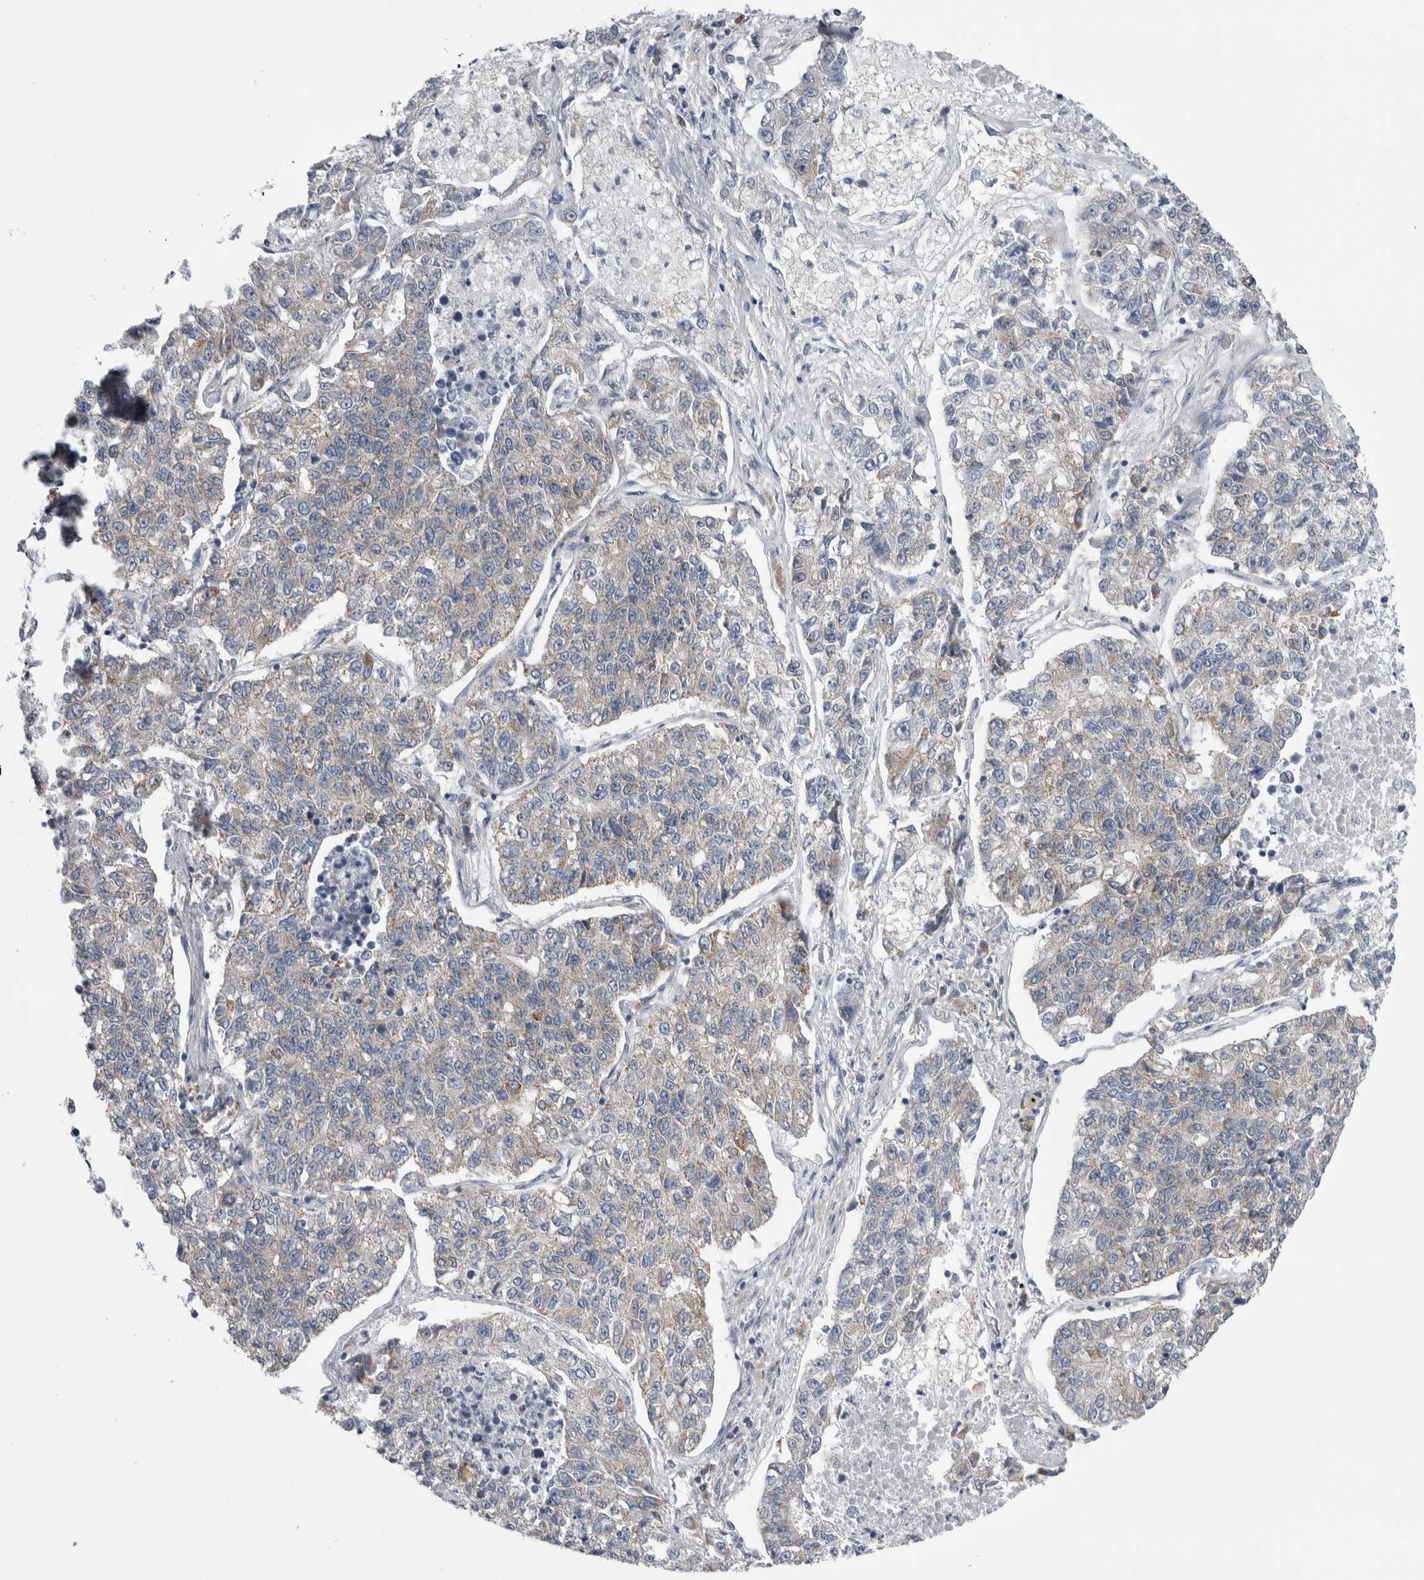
{"staining": {"intensity": "weak", "quantity": "<25%", "location": "cytoplasmic/membranous"}, "tissue": "lung cancer", "cell_type": "Tumor cells", "image_type": "cancer", "snomed": [{"axis": "morphology", "description": "Adenocarcinoma, NOS"}, {"axis": "topography", "description": "Lung"}], "caption": "This is an immunohistochemistry (IHC) histopathology image of lung adenocarcinoma. There is no staining in tumor cells.", "gene": "ETFA", "patient": {"sex": "male", "age": 49}}